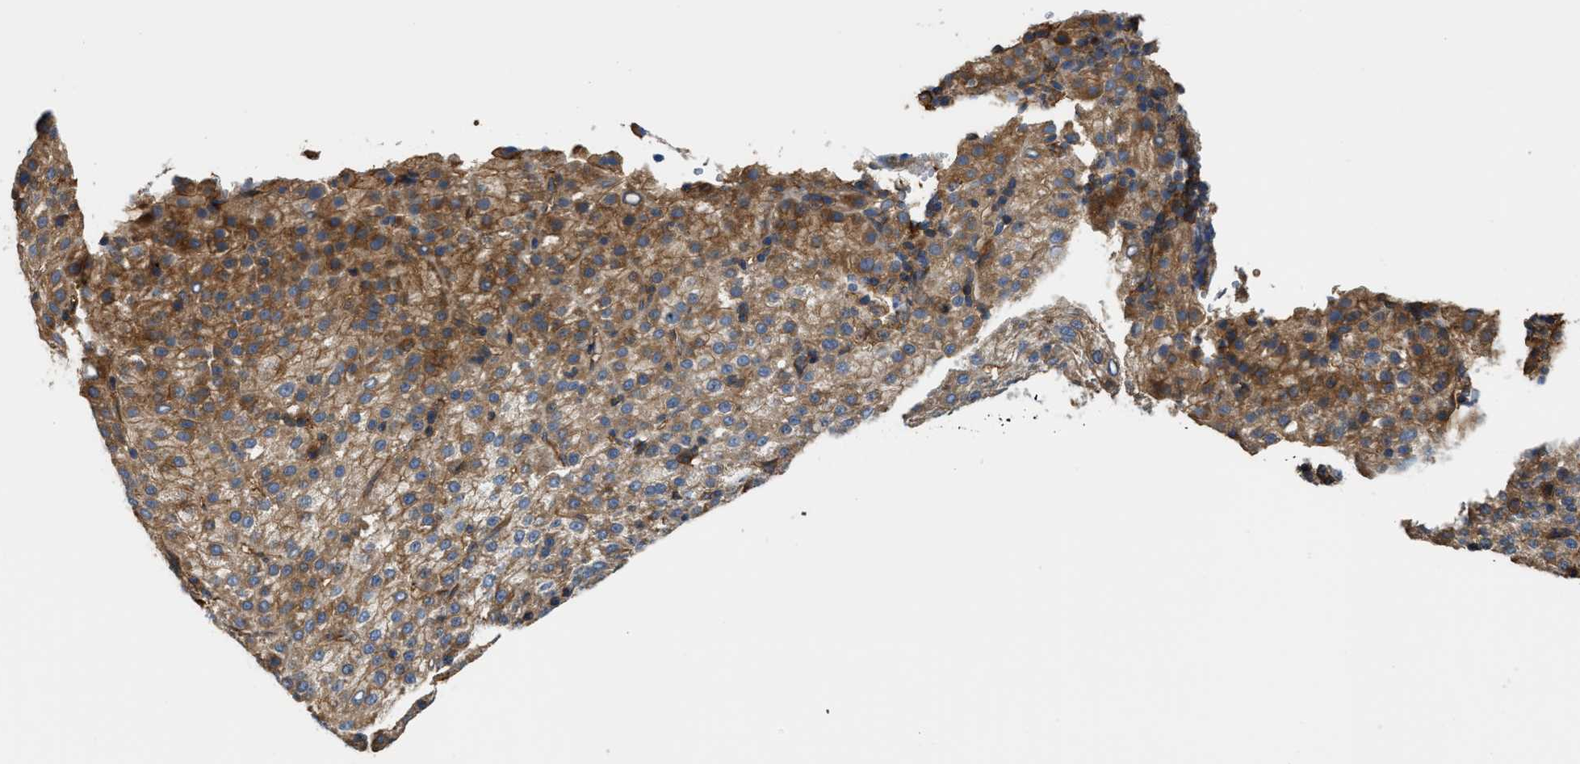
{"staining": {"intensity": "moderate", "quantity": ">75%", "location": "cytoplasmic/membranous"}, "tissue": "liver cancer", "cell_type": "Tumor cells", "image_type": "cancer", "snomed": [{"axis": "morphology", "description": "Carcinoma, Hepatocellular, NOS"}, {"axis": "topography", "description": "Liver"}], "caption": "Hepatocellular carcinoma (liver) stained with immunohistochemistry (IHC) shows moderate cytoplasmic/membranous staining in approximately >75% of tumor cells. The staining is performed using DAB (3,3'-diaminobenzidine) brown chromogen to label protein expression. The nuclei are counter-stained blue using hematoxylin.", "gene": "DDHD2", "patient": {"sex": "female", "age": 58}}